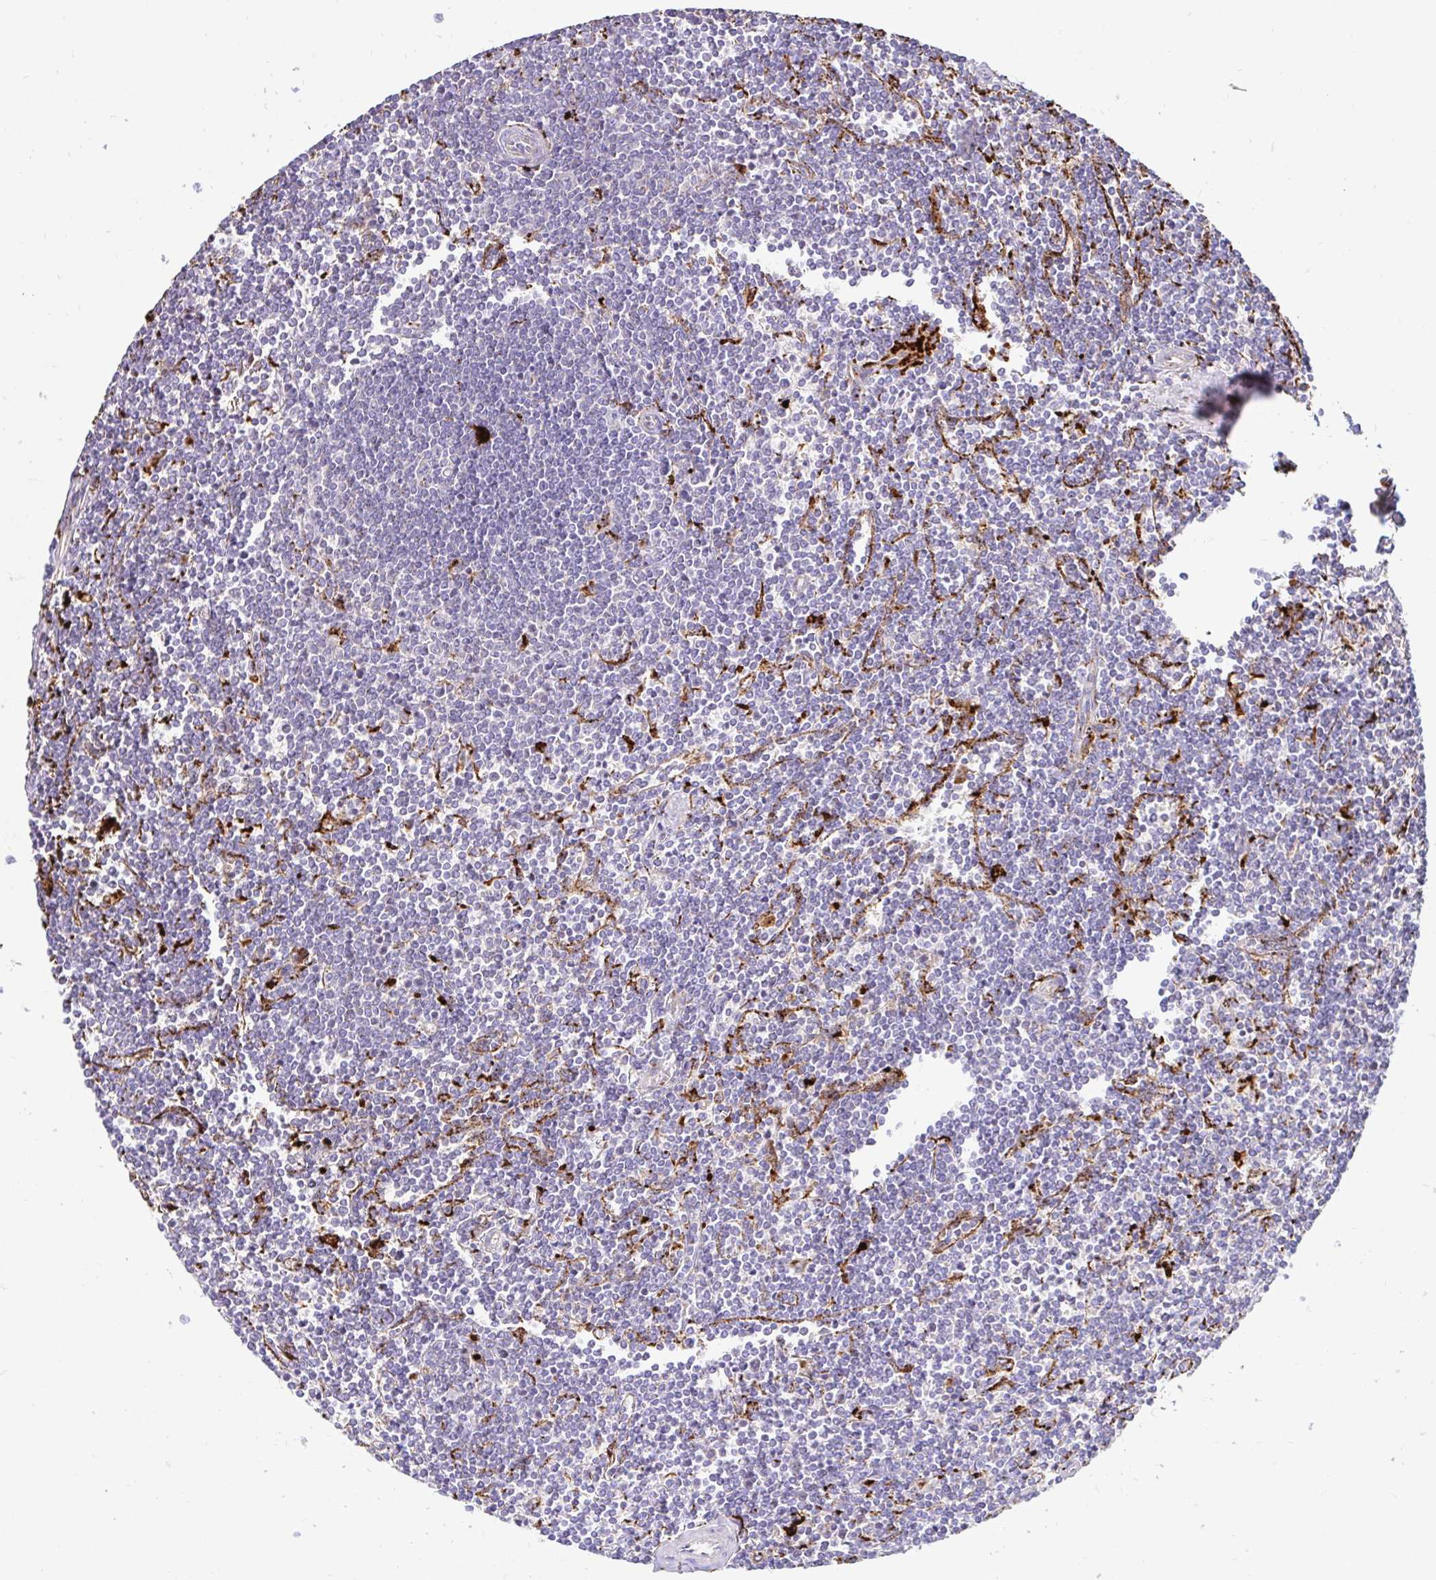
{"staining": {"intensity": "negative", "quantity": "none", "location": "none"}, "tissue": "lymphoma", "cell_type": "Tumor cells", "image_type": "cancer", "snomed": [{"axis": "morphology", "description": "Malignant lymphoma, non-Hodgkin's type, Low grade"}, {"axis": "topography", "description": "Spleen"}], "caption": "High power microscopy histopathology image of an IHC photomicrograph of lymphoma, revealing no significant expression in tumor cells.", "gene": "FUCA1", "patient": {"sex": "male", "age": 78}}